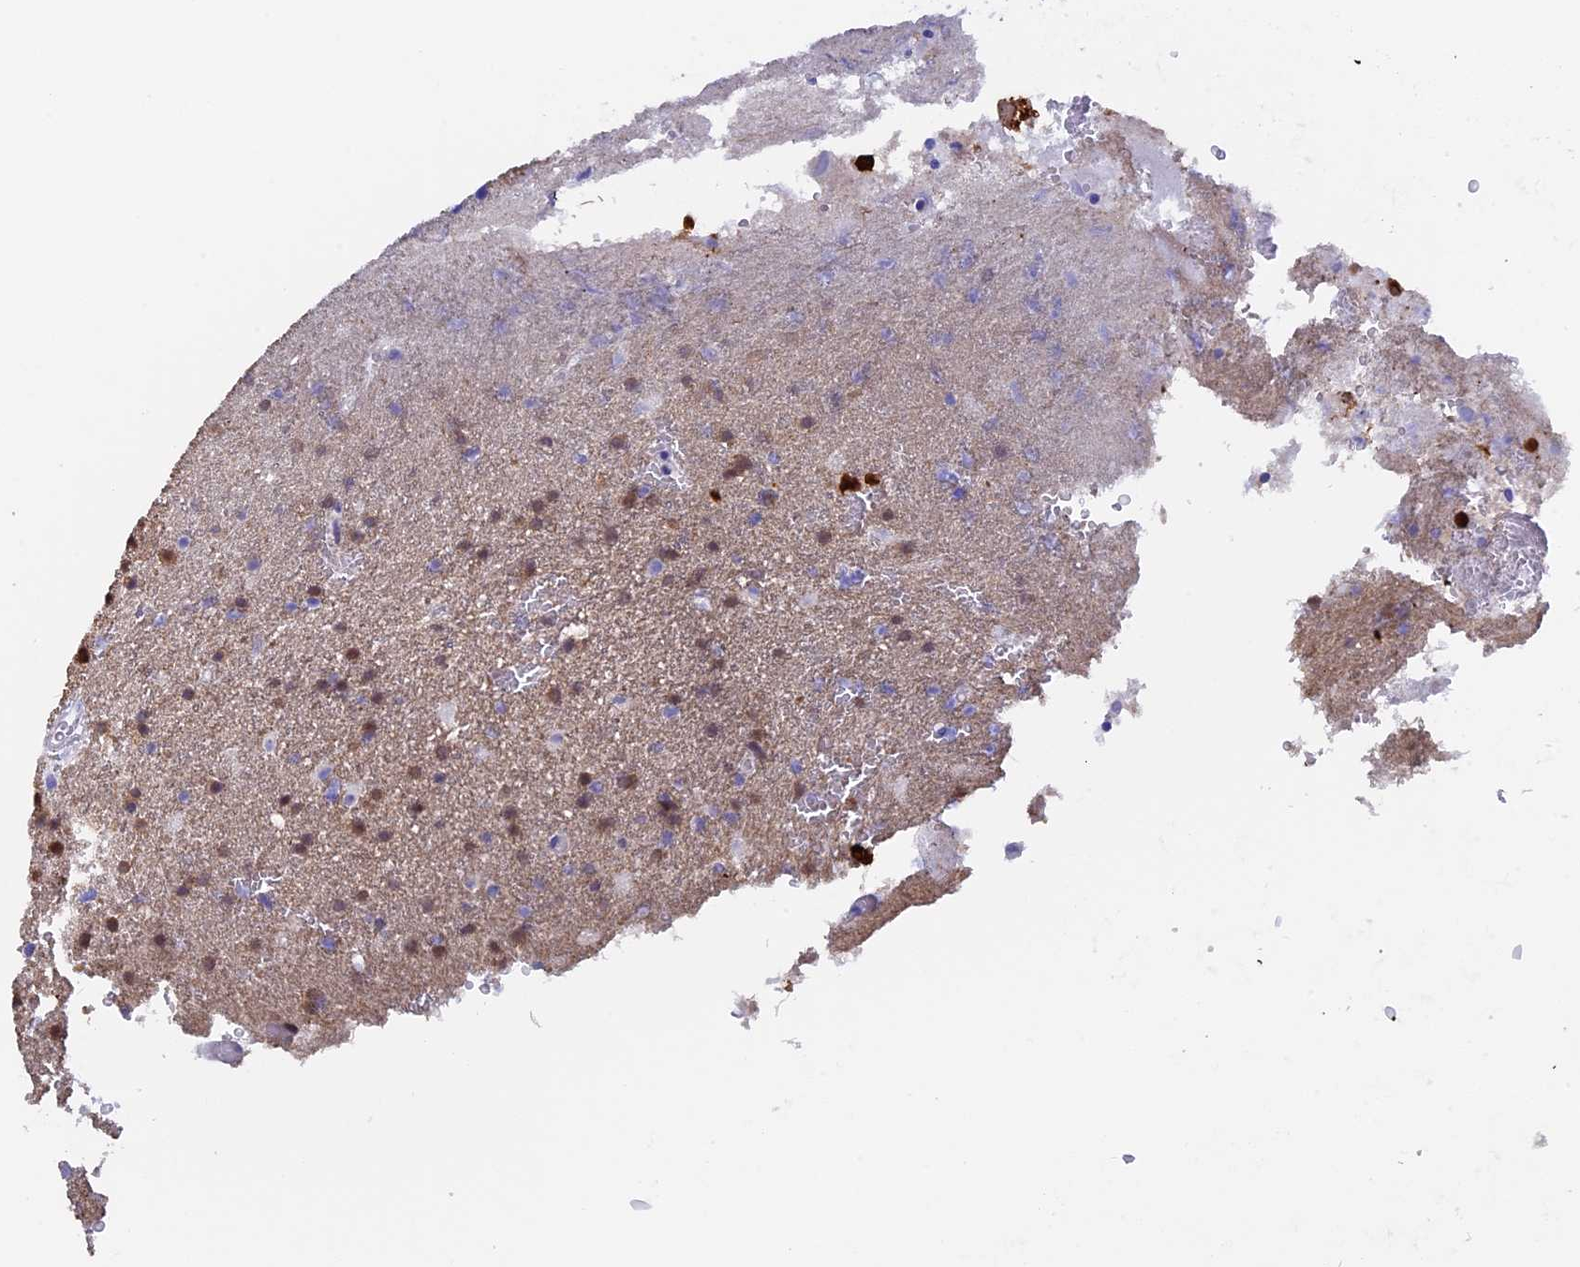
{"staining": {"intensity": "moderate", "quantity": ">75%", "location": "cytoplasmic/membranous,nuclear"}, "tissue": "glioma", "cell_type": "Tumor cells", "image_type": "cancer", "snomed": [{"axis": "morphology", "description": "Glioma, malignant, High grade"}, {"axis": "topography", "description": "Brain"}], "caption": "Moderate cytoplasmic/membranous and nuclear protein positivity is seen in approximately >75% of tumor cells in glioma.", "gene": "SLC26A1", "patient": {"sex": "female", "age": 74}}